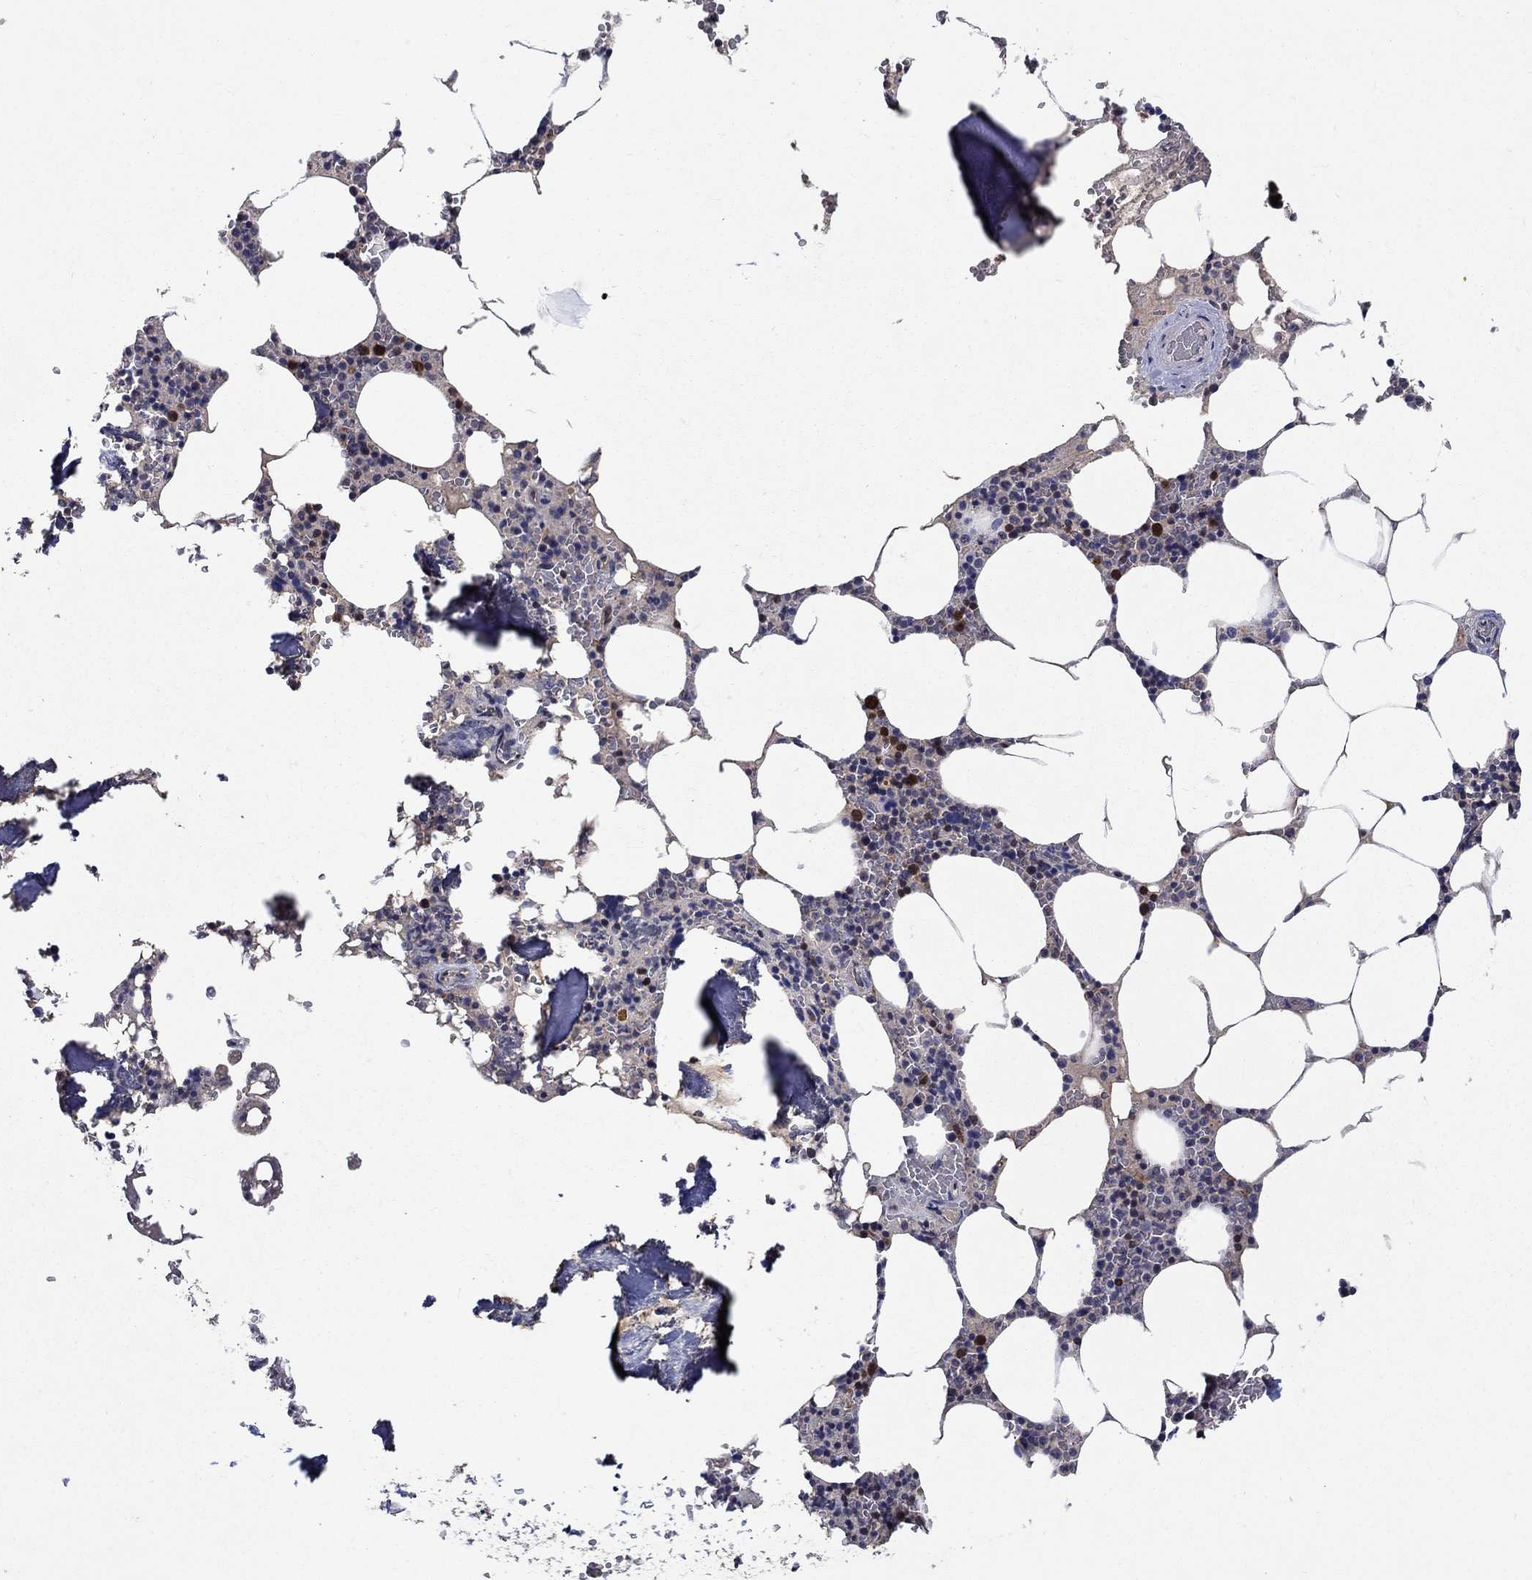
{"staining": {"intensity": "strong", "quantity": "<25%", "location": "nuclear"}, "tissue": "bone marrow", "cell_type": "Hematopoietic cells", "image_type": "normal", "snomed": [{"axis": "morphology", "description": "Normal tissue, NOS"}, {"axis": "topography", "description": "Bone marrow"}], "caption": "Hematopoietic cells show medium levels of strong nuclear expression in about <25% of cells in benign bone marrow.", "gene": "AGFG2", "patient": {"sex": "female", "age": 64}}